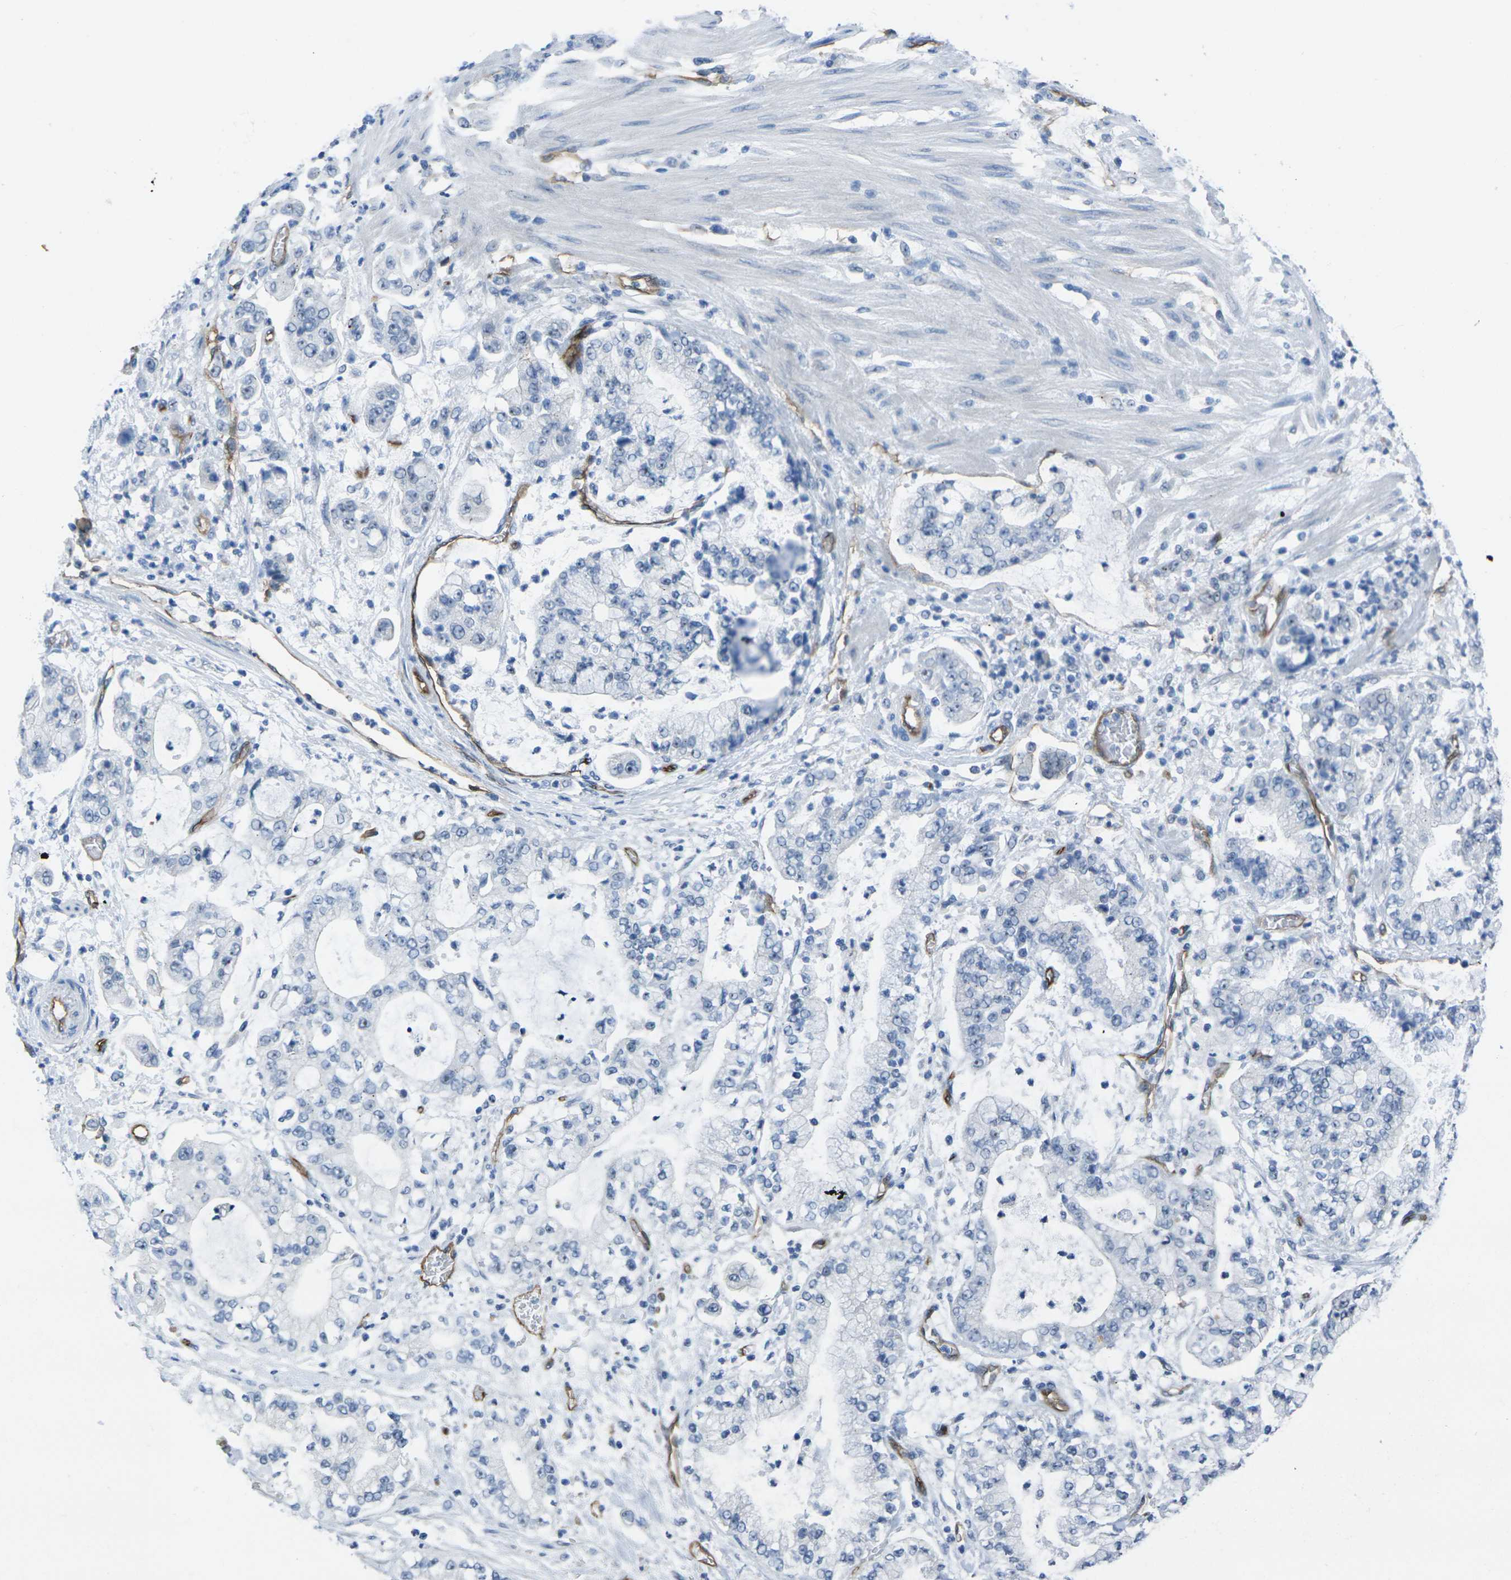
{"staining": {"intensity": "negative", "quantity": "none", "location": "none"}, "tissue": "stomach cancer", "cell_type": "Tumor cells", "image_type": "cancer", "snomed": [{"axis": "morphology", "description": "Adenocarcinoma, NOS"}, {"axis": "topography", "description": "Stomach"}], "caption": "Immunohistochemical staining of adenocarcinoma (stomach) exhibits no significant positivity in tumor cells. Nuclei are stained in blue.", "gene": "HSPA12B", "patient": {"sex": "male", "age": 76}}